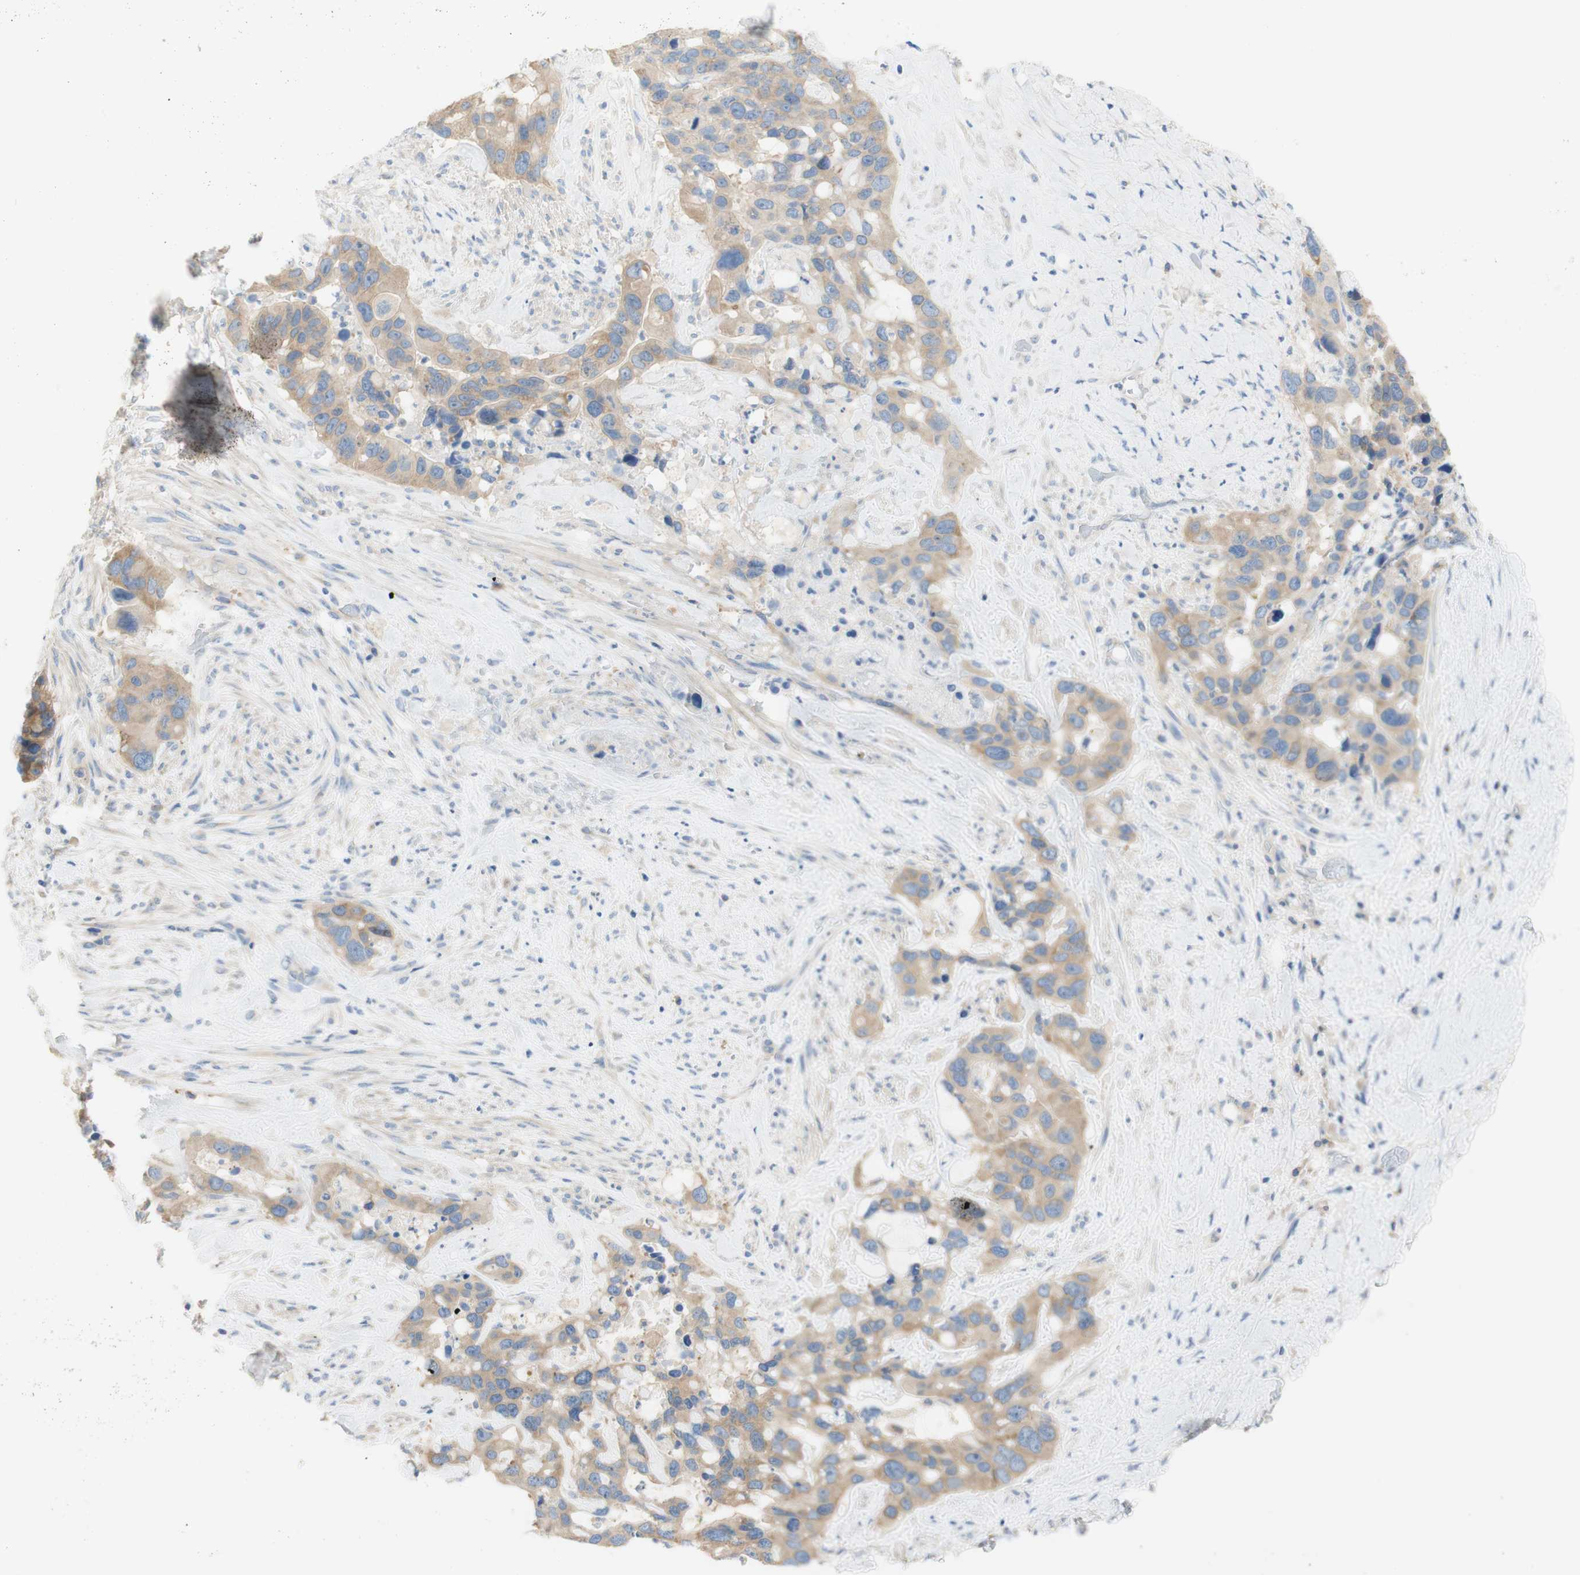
{"staining": {"intensity": "weak", "quantity": ">75%", "location": "cytoplasmic/membranous"}, "tissue": "liver cancer", "cell_type": "Tumor cells", "image_type": "cancer", "snomed": [{"axis": "morphology", "description": "Cholangiocarcinoma"}, {"axis": "topography", "description": "Liver"}], "caption": "Weak cytoplasmic/membranous staining for a protein is appreciated in approximately >75% of tumor cells of liver cancer (cholangiocarcinoma) using immunohistochemistry.", "gene": "ATP2B1", "patient": {"sex": "female", "age": 65}}